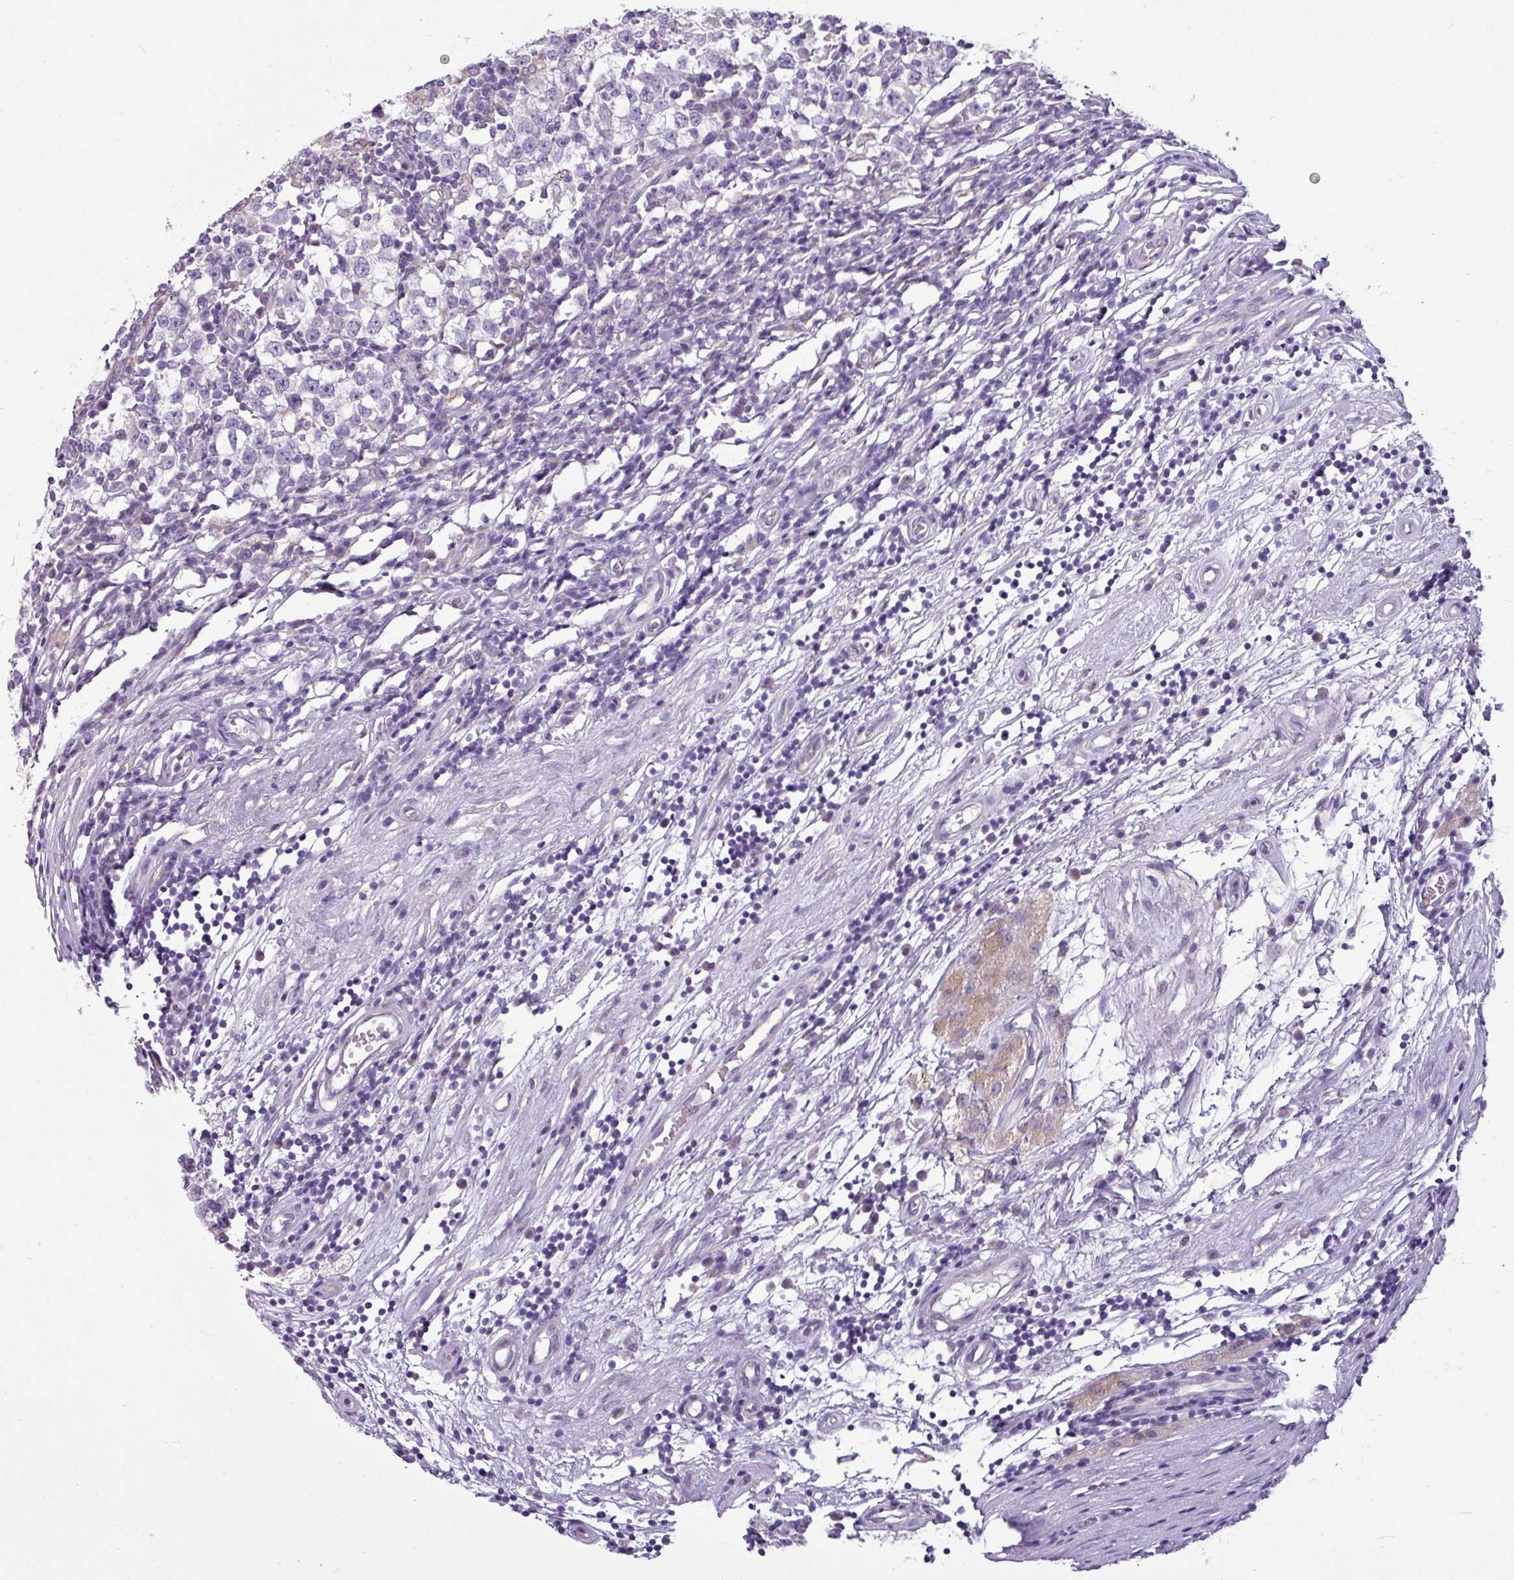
{"staining": {"intensity": "negative", "quantity": "none", "location": "none"}, "tissue": "testis cancer", "cell_type": "Tumor cells", "image_type": "cancer", "snomed": [{"axis": "morphology", "description": "Seminoma, NOS"}, {"axis": "topography", "description": "Testis"}], "caption": "Immunohistochemical staining of testis cancer (seminoma) reveals no significant expression in tumor cells. (DAB (3,3'-diaminobenzidine) immunohistochemistry with hematoxylin counter stain).", "gene": "TOR1AIP2", "patient": {"sex": "male", "age": 65}}